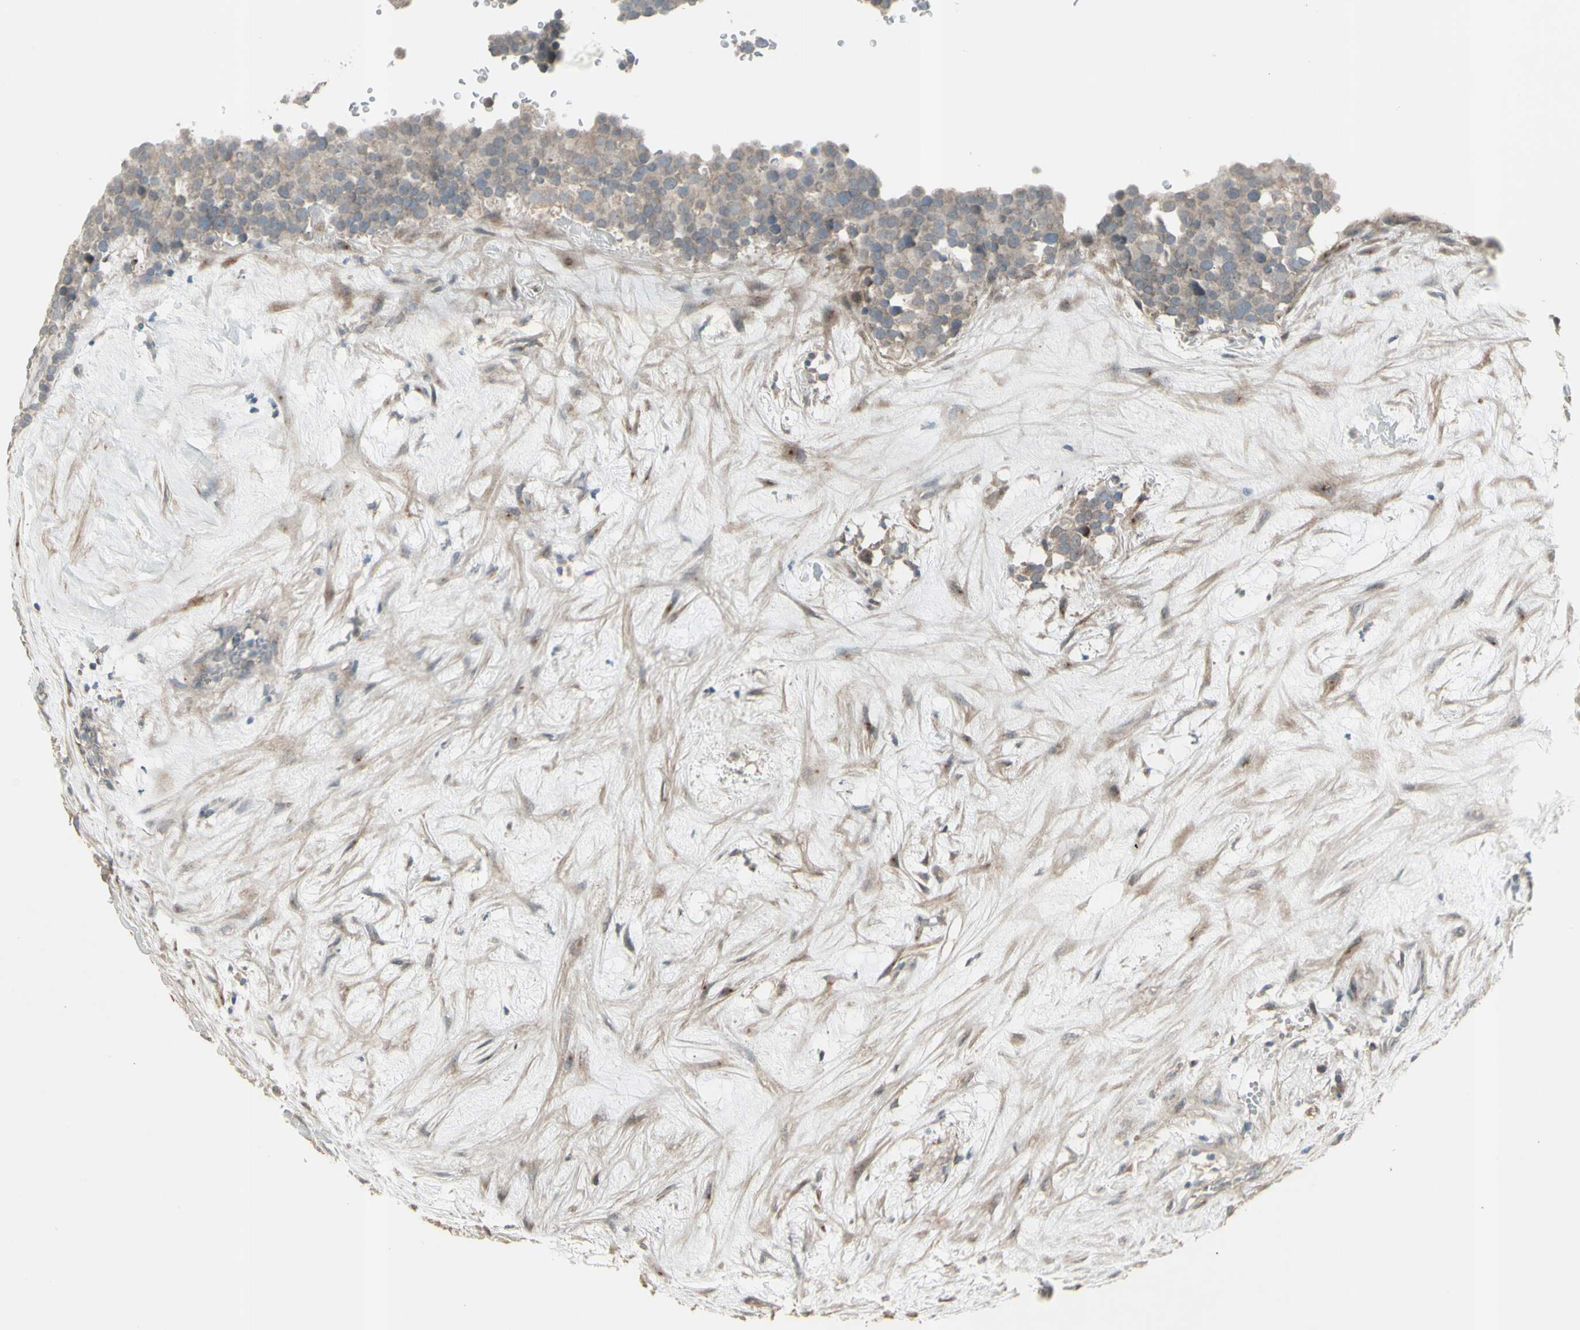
{"staining": {"intensity": "weak", "quantity": ">75%", "location": "cytoplasmic/membranous"}, "tissue": "testis cancer", "cell_type": "Tumor cells", "image_type": "cancer", "snomed": [{"axis": "morphology", "description": "Seminoma, NOS"}, {"axis": "topography", "description": "Testis"}], "caption": "This image reveals immunohistochemistry (IHC) staining of testis cancer, with low weak cytoplasmic/membranous expression in about >75% of tumor cells.", "gene": "GRAMD1B", "patient": {"sex": "male", "age": 71}}